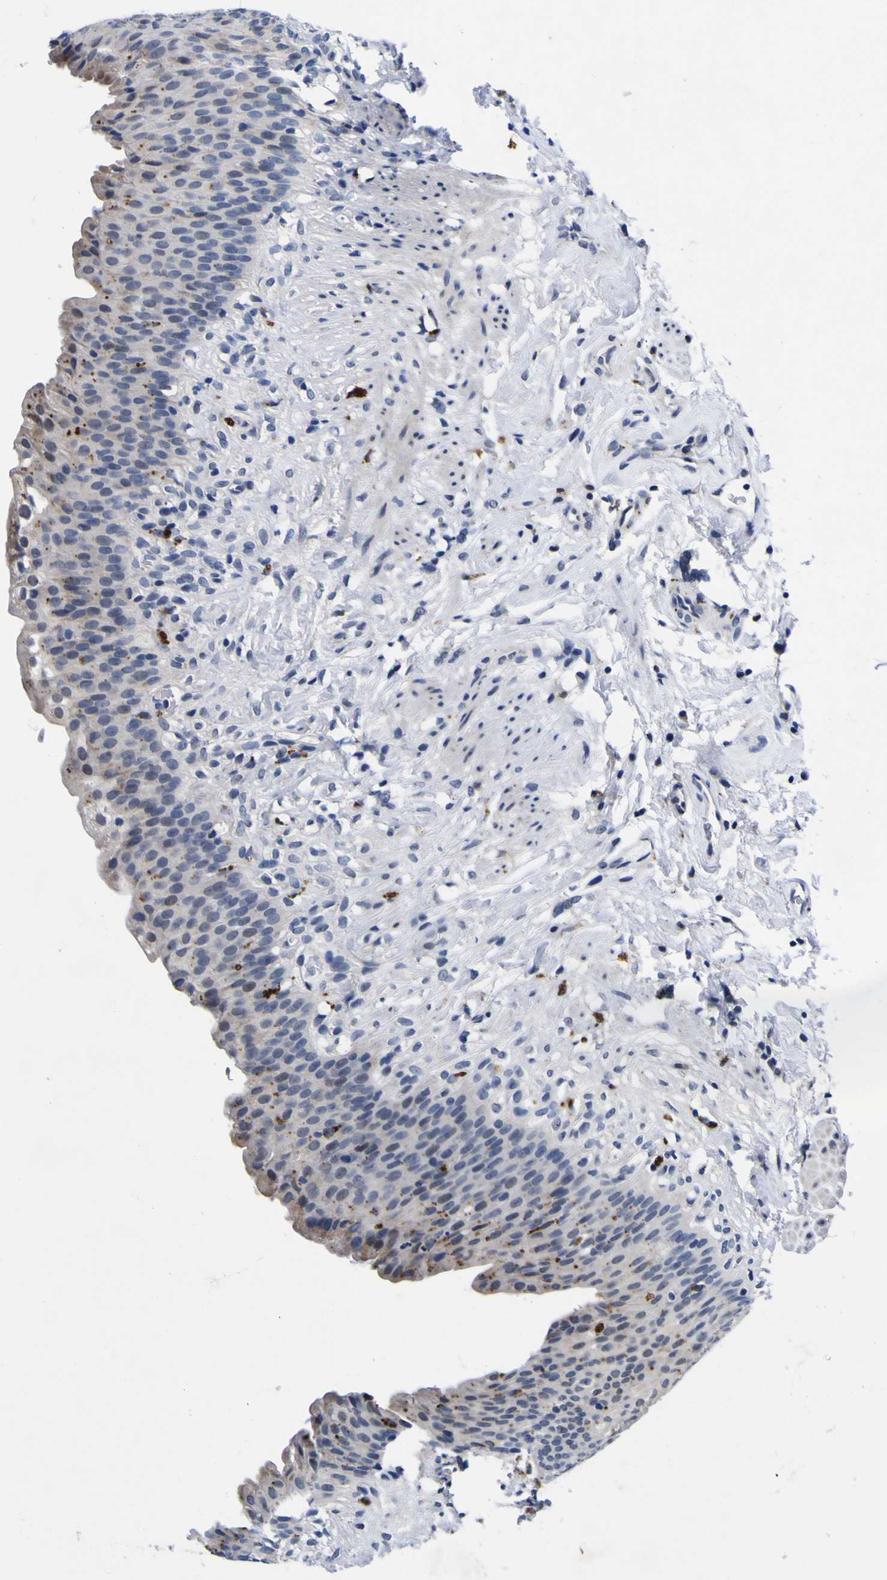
{"staining": {"intensity": "moderate", "quantity": "25%-75%", "location": "cytoplasmic/membranous"}, "tissue": "urinary bladder", "cell_type": "Urothelial cells", "image_type": "normal", "snomed": [{"axis": "morphology", "description": "Normal tissue, NOS"}, {"axis": "topography", "description": "Urinary bladder"}], "caption": "This micrograph demonstrates immunohistochemistry staining of benign human urinary bladder, with medium moderate cytoplasmic/membranous expression in approximately 25%-75% of urothelial cells.", "gene": "IGFLR1", "patient": {"sex": "female", "age": 79}}